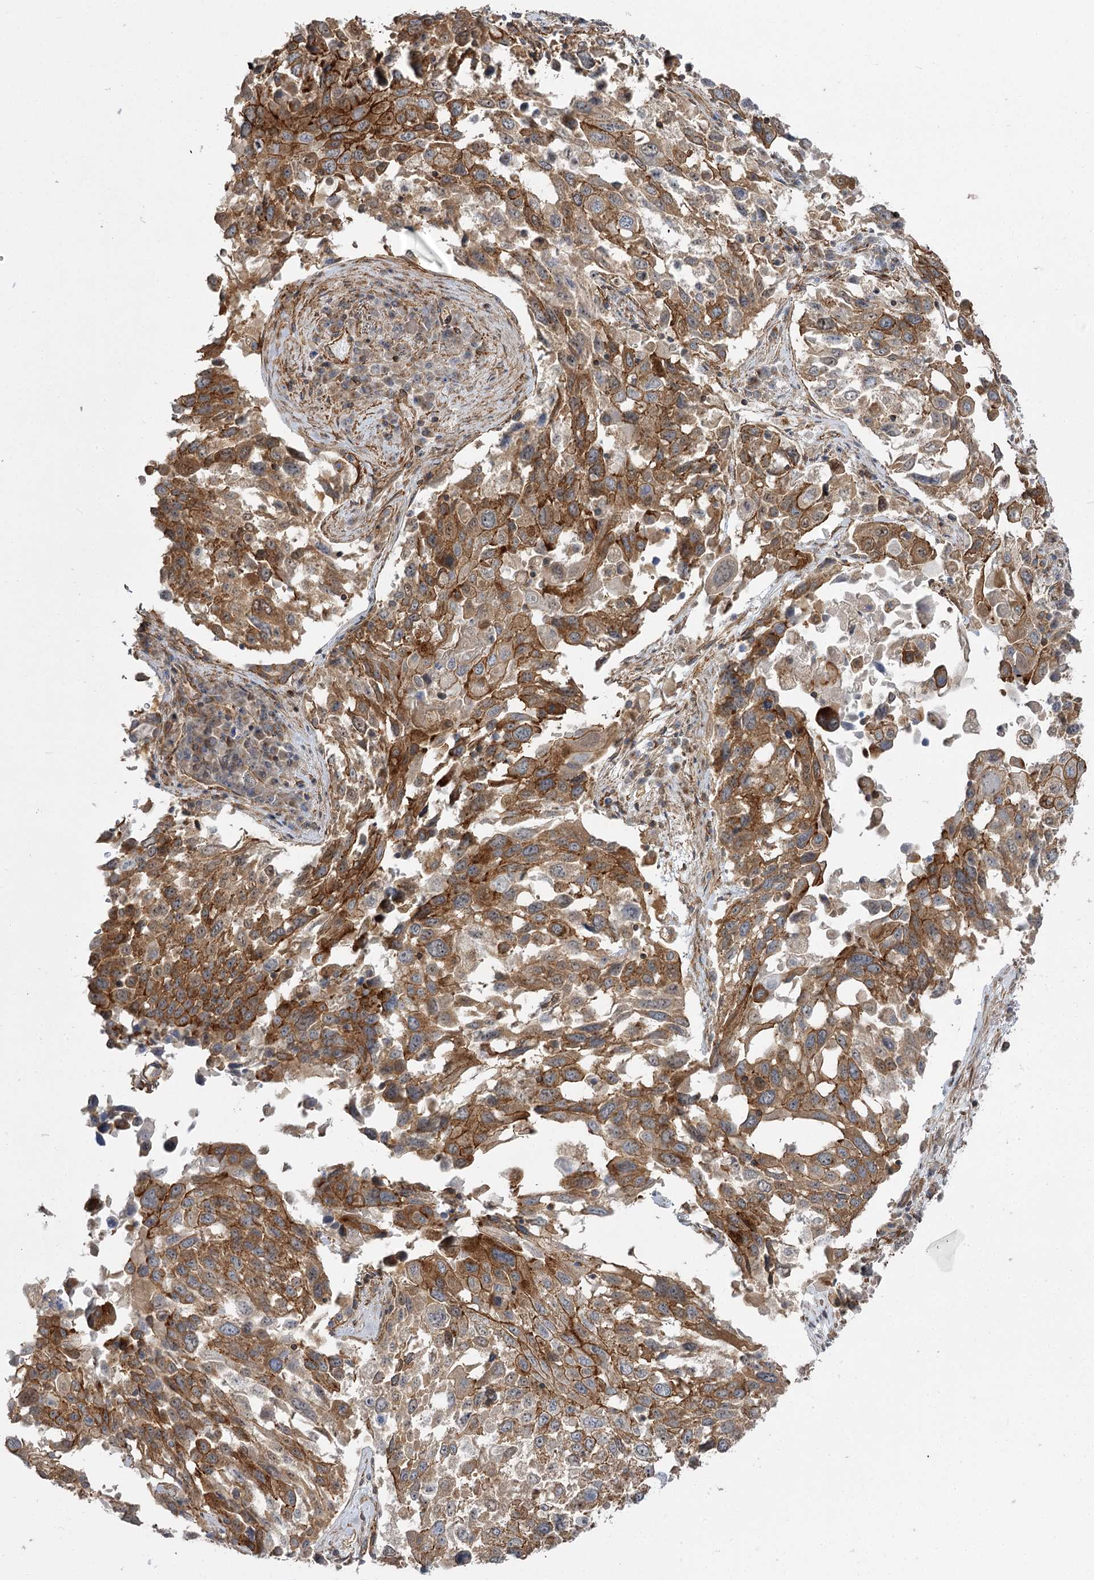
{"staining": {"intensity": "moderate", "quantity": ">75%", "location": "cytoplasmic/membranous"}, "tissue": "lung cancer", "cell_type": "Tumor cells", "image_type": "cancer", "snomed": [{"axis": "morphology", "description": "Squamous cell carcinoma, NOS"}, {"axis": "topography", "description": "Lung"}], "caption": "Human lung cancer (squamous cell carcinoma) stained for a protein (brown) reveals moderate cytoplasmic/membranous positive positivity in about >75% of tumor cells.", "gene": "SH3BP5L", "patient": {"sex": "male", "age": 65}}